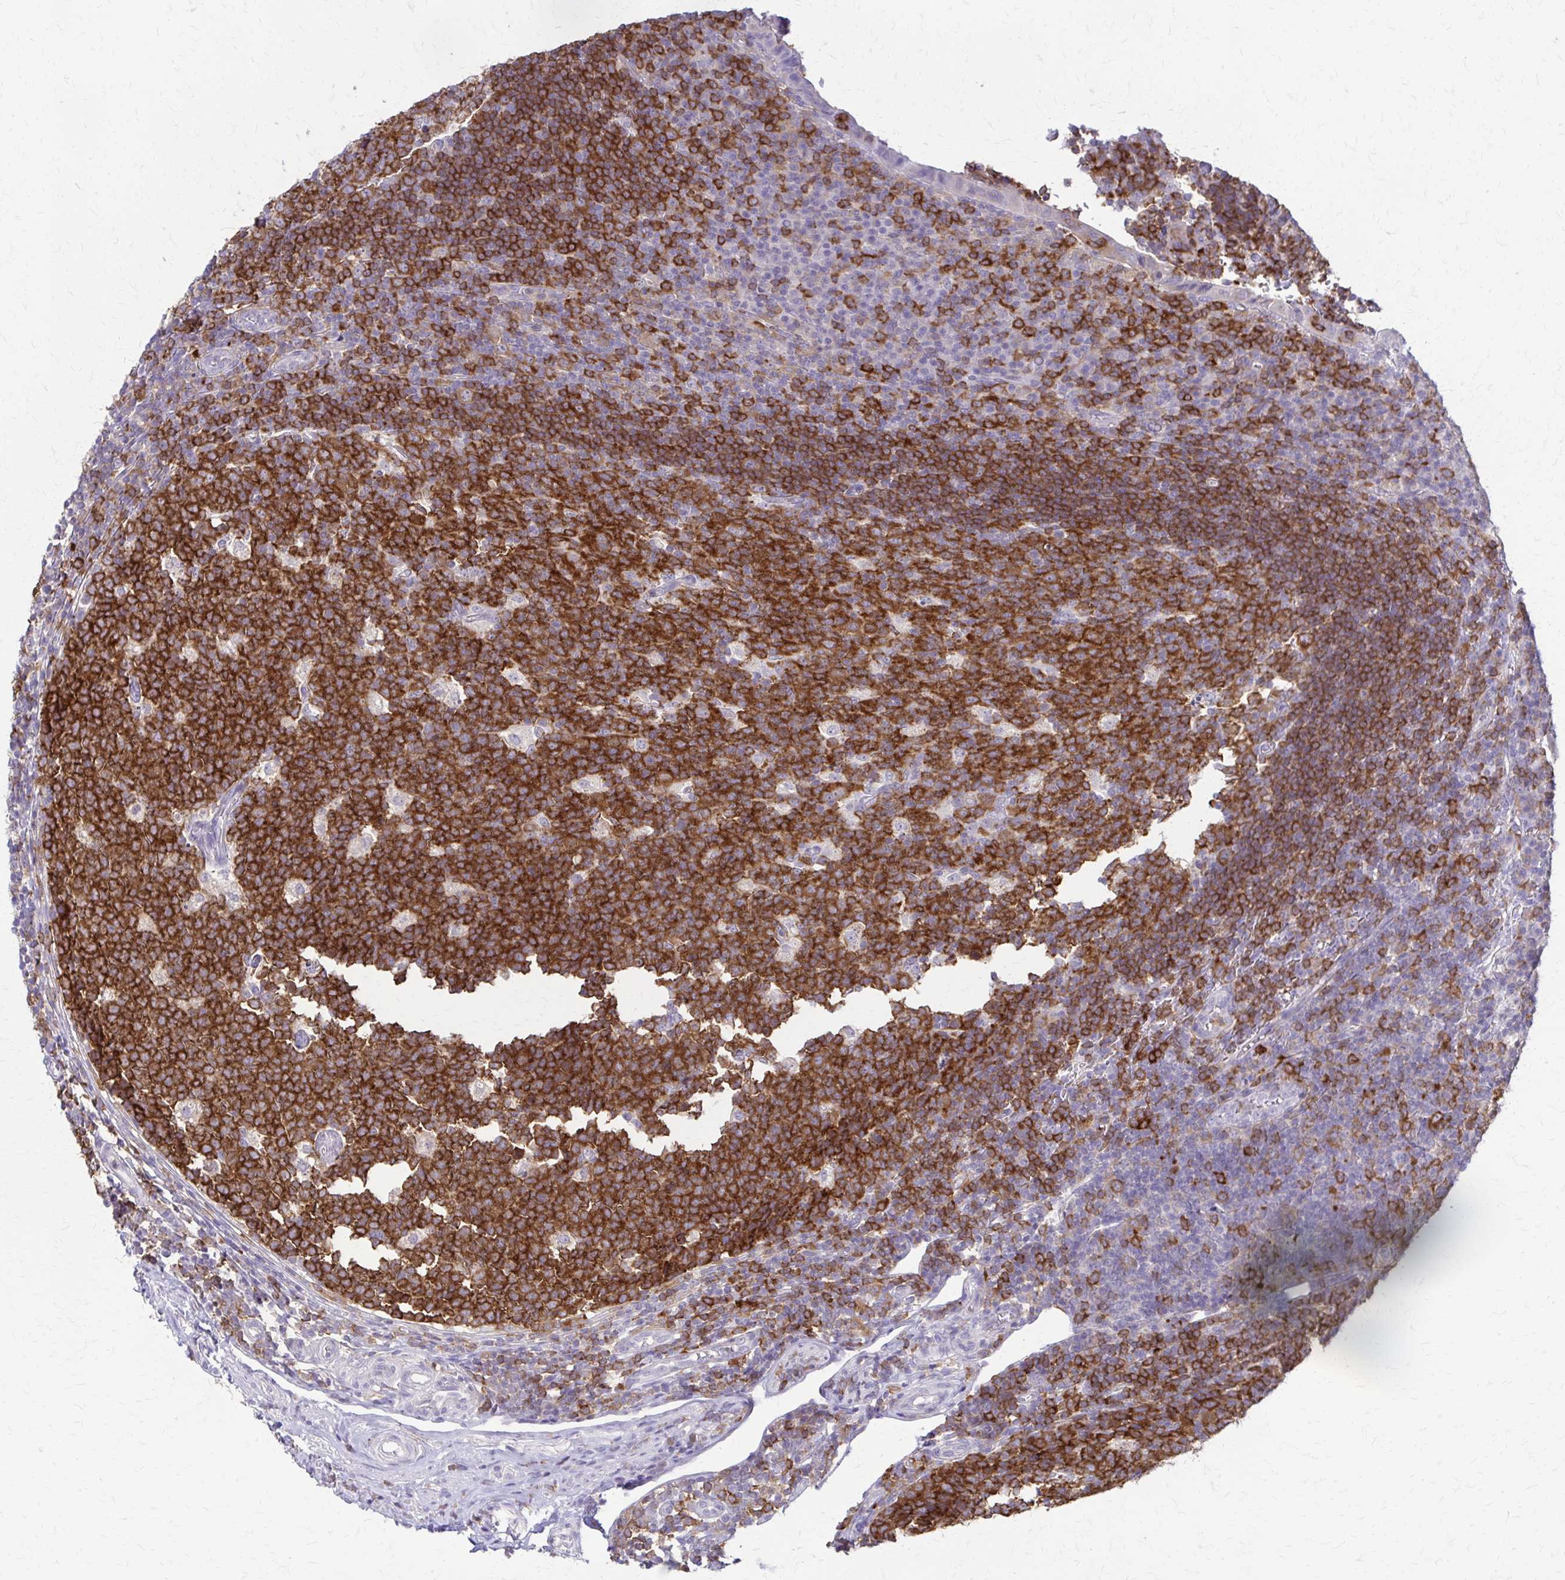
{"staining": {"intensity": "moderate", "quantity": "<25%", "location": "cytoplasmic/membranous"}, "tissue": "appendix", "cell_type": "Glandular cells", "image_type": "normal", "snomed": [{"axis": "morphology", "description": "Normal tissue, NOS"}, {"axis": "topography", "description": "Appendix"}], "caption": "A high-resolution histopathology image shows IHC staining of normal appendix, which reveals moderate cytoplasmic/membranous positivity in about <25% of glandular cells. (Brightfield microscopy of DAB IHC at high magnification).", "gene": "PIK3AP1", "patient": {"sex": "male", "age": 18}}